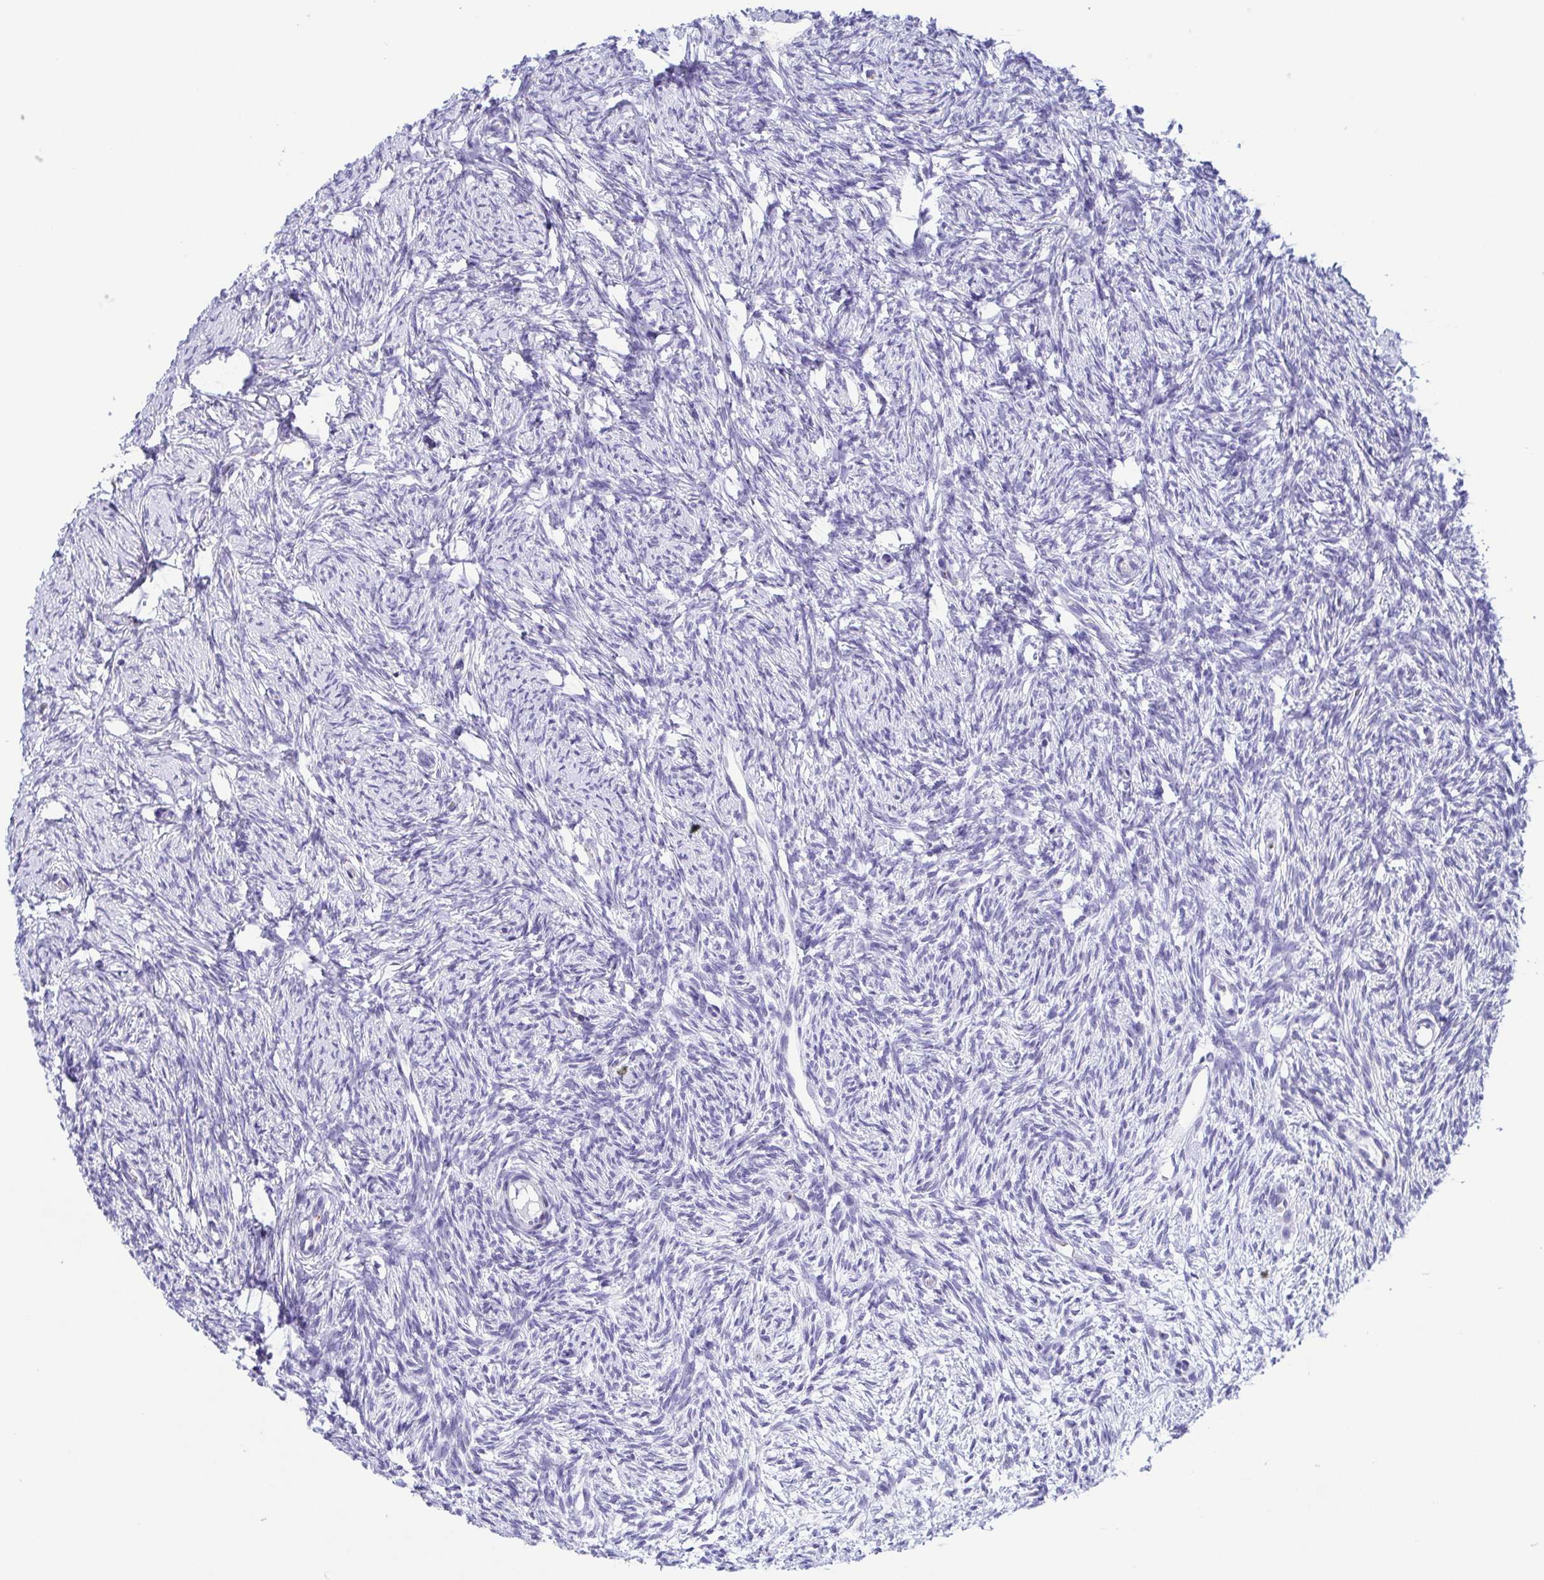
{"staining": {"intensity": "negative", "quantity": "none", "location": "none"}, "tissue": "ovary", "cell_type": "Ovarian stroma cells", "image_type": "normal", "snomed": [{"axis": "morphology", "description": "Normal tissue, NOS"}, {"axis": "topography", "description": "Ovary"}], "caption": "The IHC image has no significant positivity in ovarian stroma cells of ovary. Brightfield microscopy of IHC stained with DAB (3,3'-diaminobenzidine) (brown) and hematoxylin (blue), captured at high magnification.", "gene": "SULT1B1", "patient": {"sex": "female", "age": 33}}